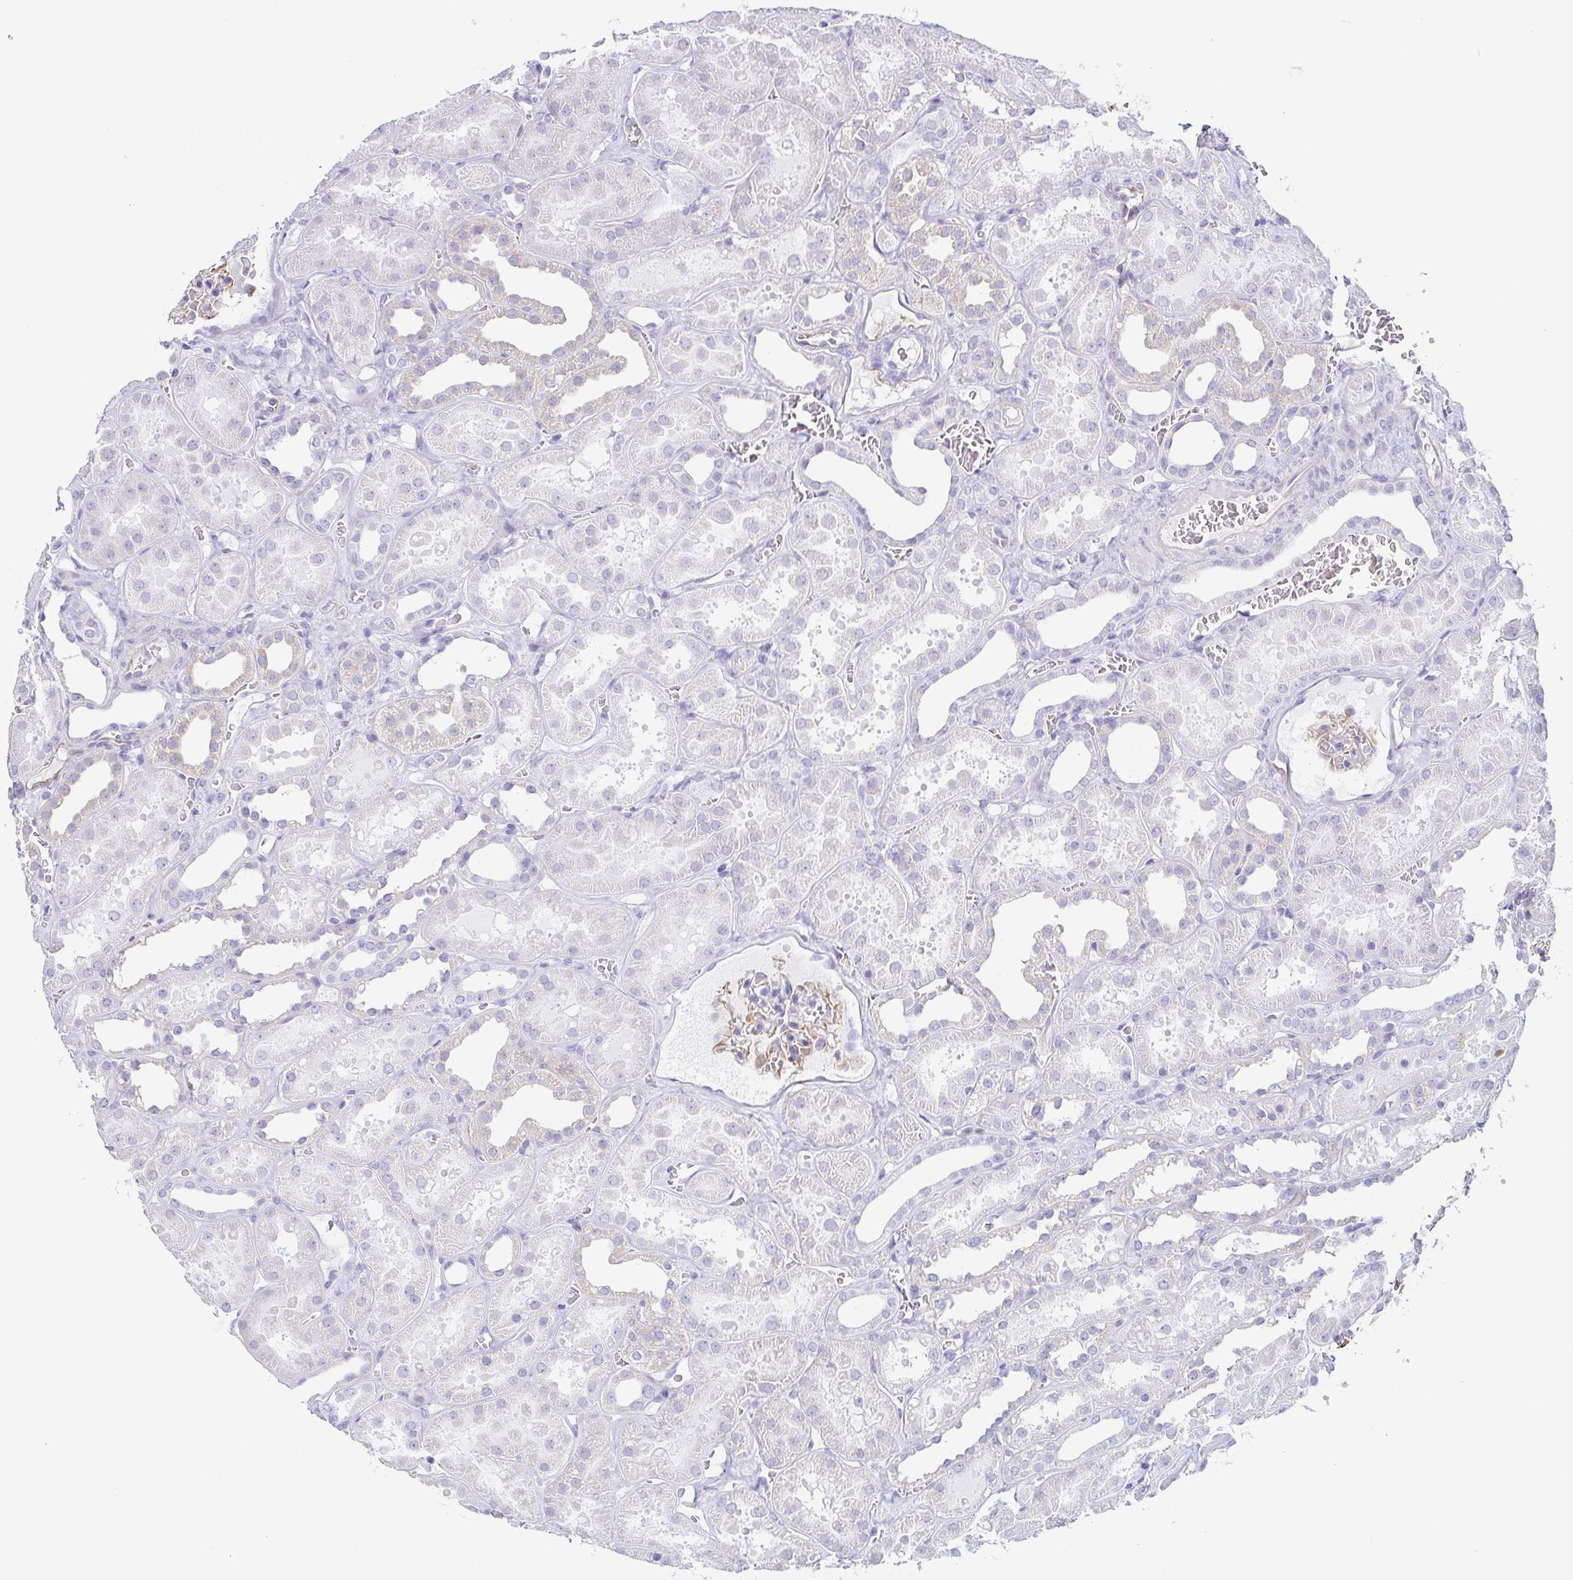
{"staining": {"intensity": "negative", "quantity": "none", "location": "none"}, "tissue": "kidney", "cell_type": "Cells in glomeruli", "image_type": "normal", "snomed": [{"axis": "morphology", "description": "Normal tissue, NOS"}, {"axis": "topography", "description": "Kidney"}], "caption": "This is an immunohistochemistry (IHC) image of benign human kidney. There is no positivity in cells in glomeruli.", "gene": "PRR27", "patient": {"sex": "female", "age": 41}}